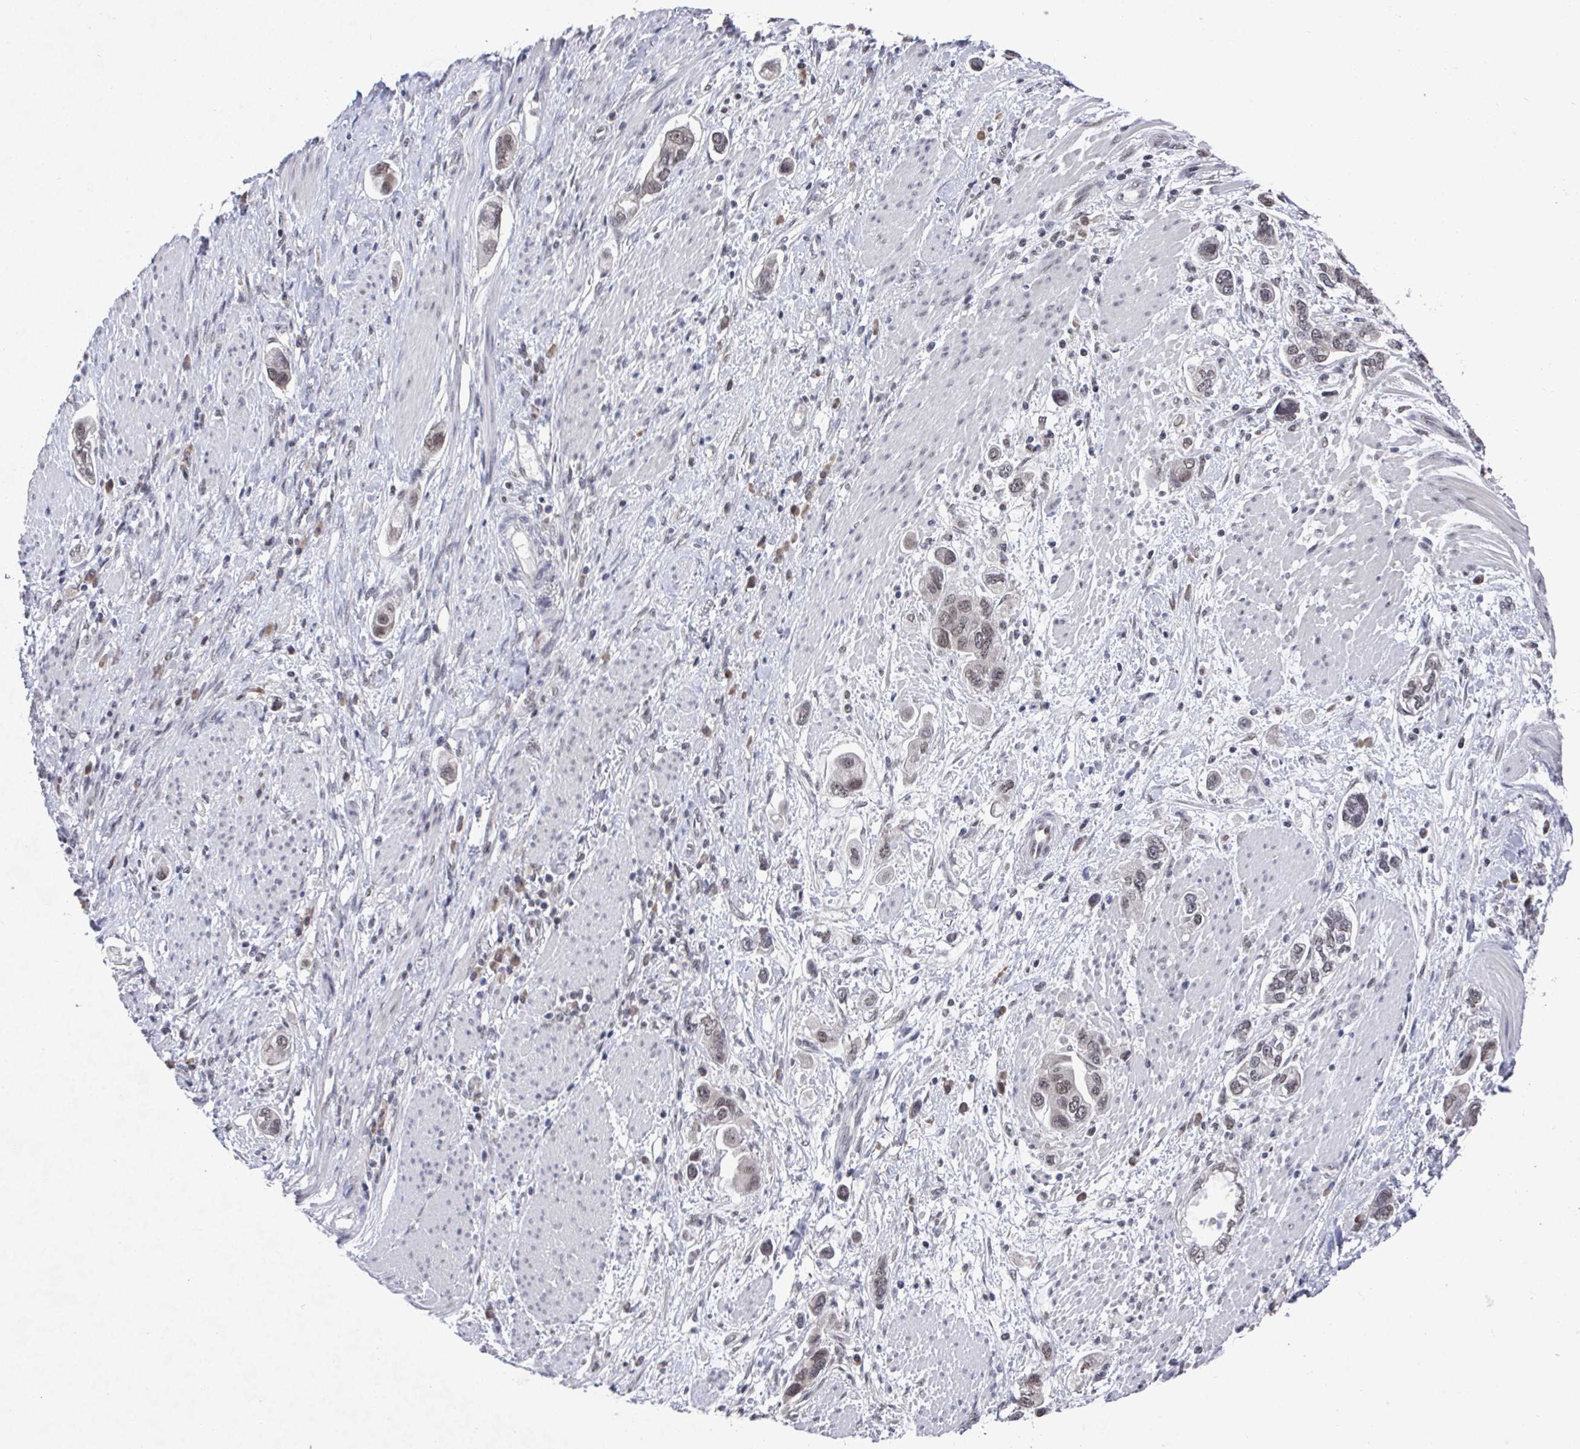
{"staining": {"intensity": "weak", "quantity": ">75%", "location": "nuclear"}, "tissue": "stomach cancer", "cell_type": "Tumor cells", "image_type": "cancer", "snomed": [{"axis": "morphology", "description": "Adenocarcinoma, NOS"}, {"axis": "topography", "description": "Stomach, lower"}], "caption": "DAB (3,3'-diaminobenzidine) immunohistochemical staining of stomach adenocarcinoma exhibits weak nuclear protein staining in approximately >75% of tumor cells.", "gene": "JMJD1C", "patient": {"sex": "female", "age": 93}}